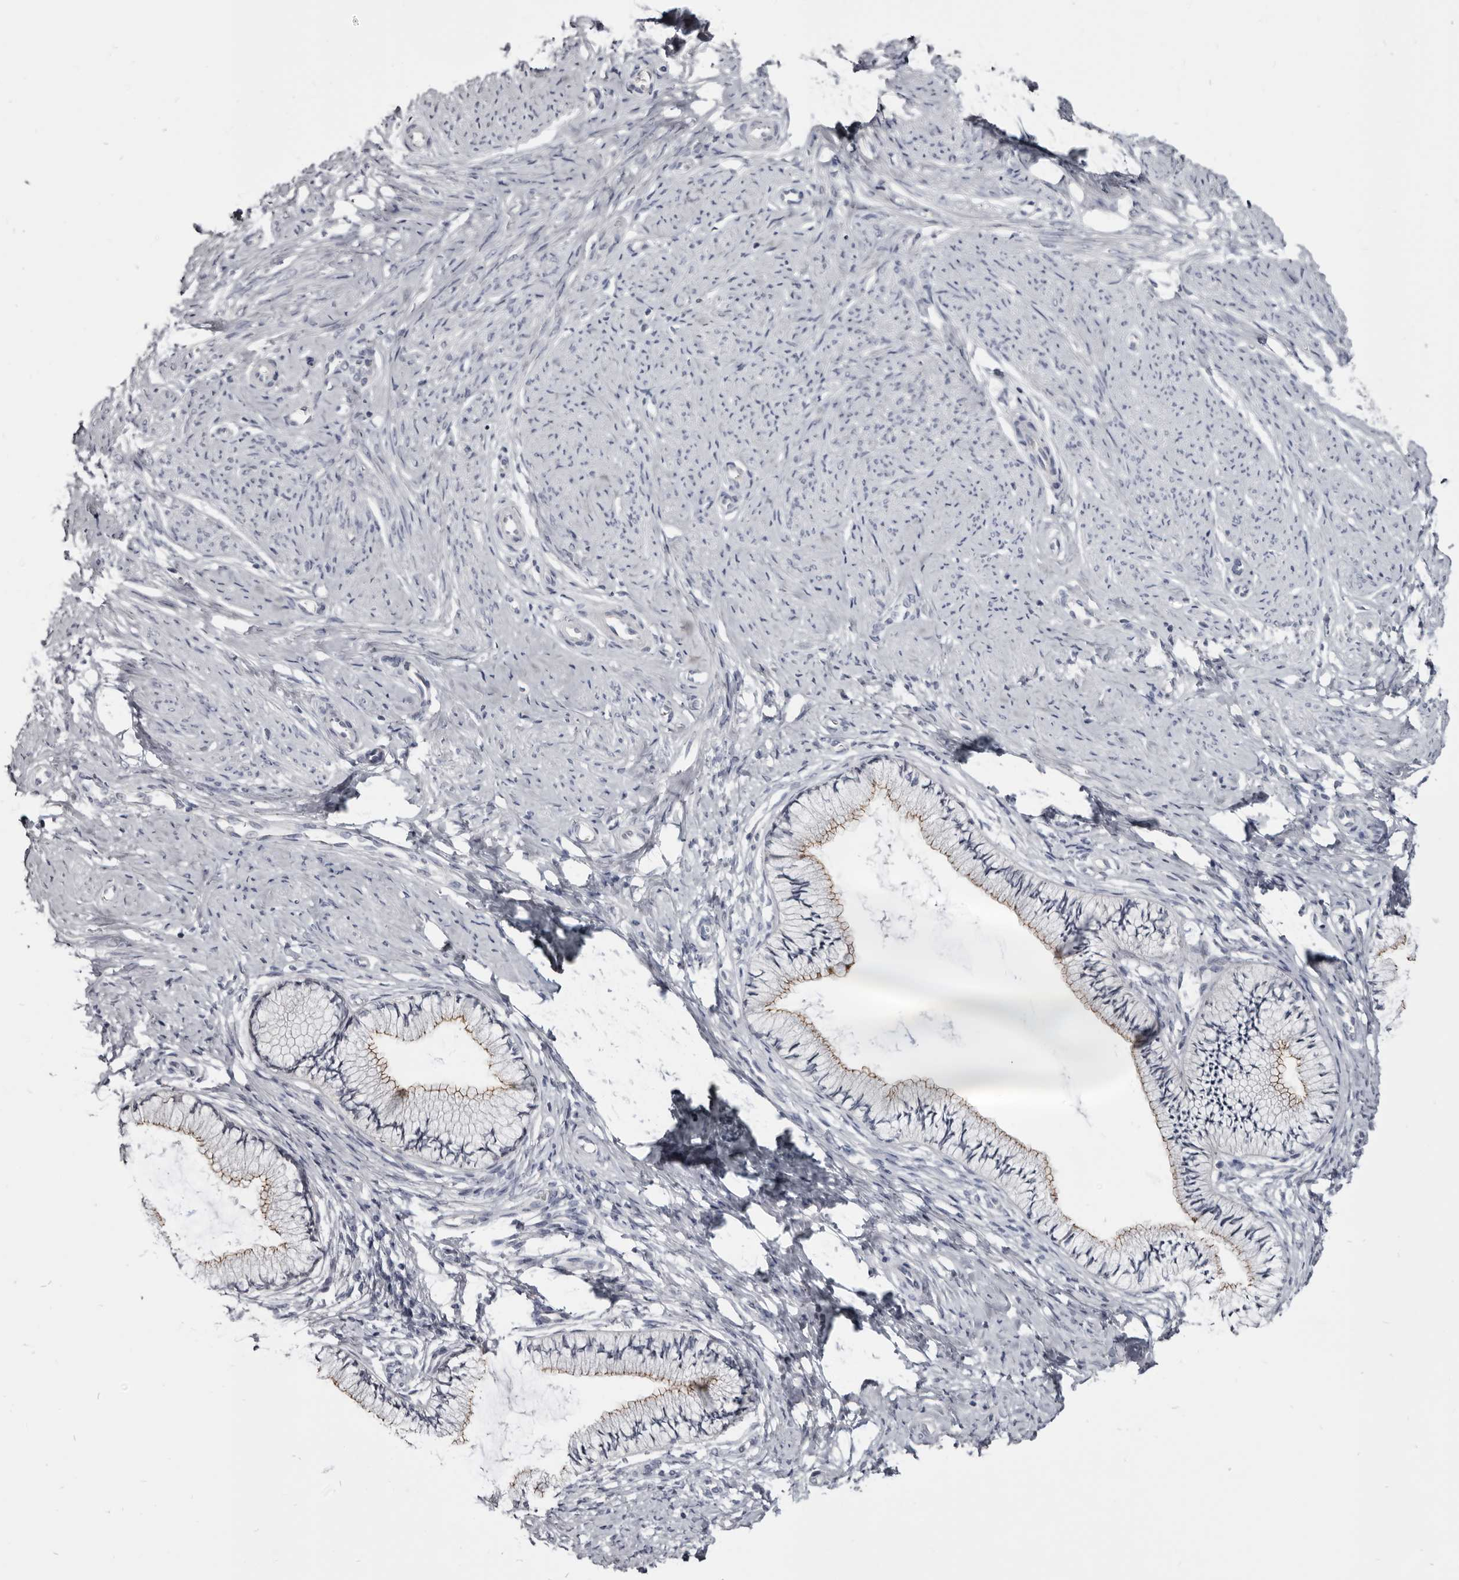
{"staining": {"intensity": "moderate", "quantity": ">75%", "location": "cytoplasmic/membranous"}, "tissue": "cervix", "cell_type": "Glandular cells", "image_type": "normal", "snomed": [{"axis": "morphology", "description": "Normal tissue, NOS"}, {"axis": "topography", "description": "Cervix"}], "caption": "The photomicrograph exhibits immunohistochemical staining of unremarkable cervix. There is moderate cytoplasmic/membranous positivity is appreciated in approximately >75% of glandular cells.", "gene": "CGN", "patient": {"sex": "female", "age": 36}}